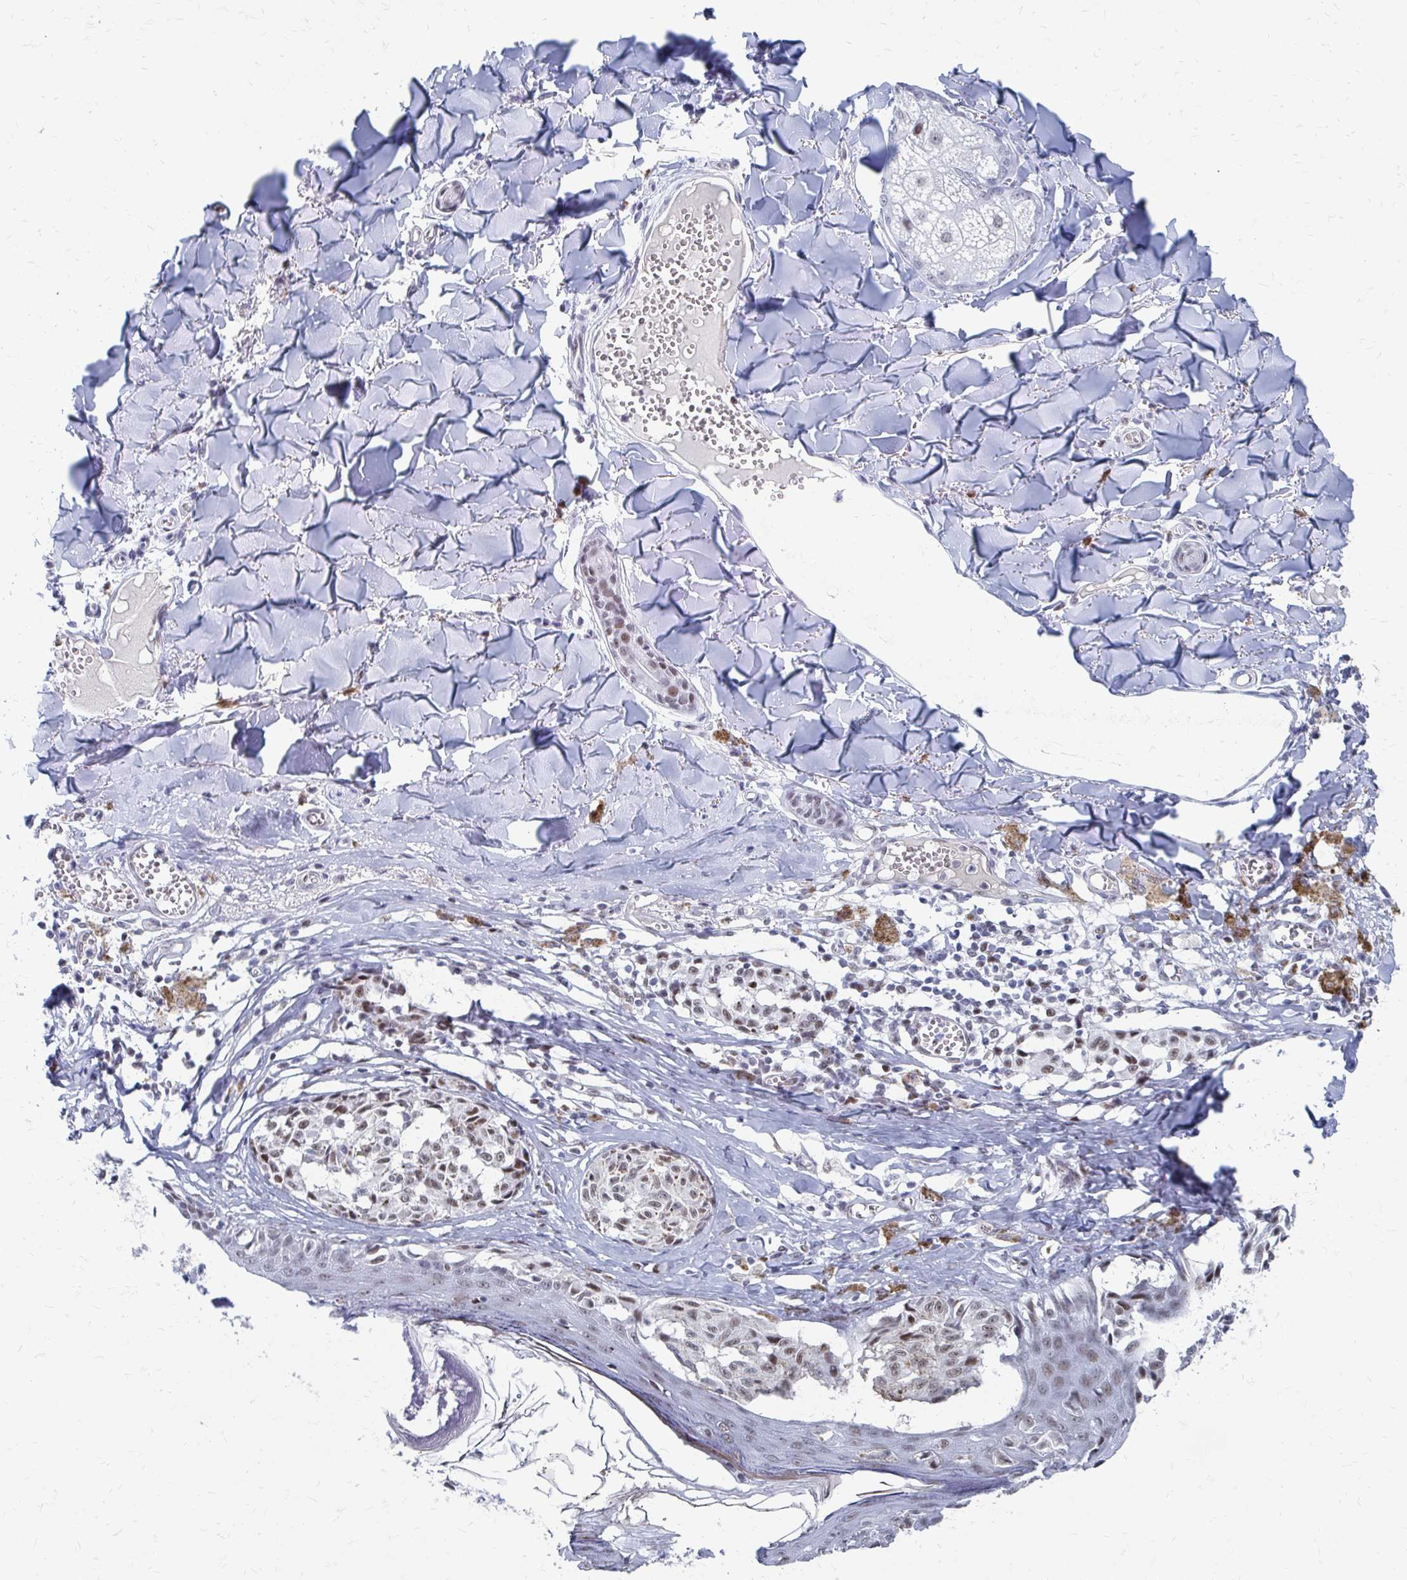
{"staining": {"intensity": "weak", "quantity": "25%-75%", "location": "nuclear"}, "tissue": "melanoma", "cell_type": "Tumor cells", "image_type": "cancer", "snomed": [{"axis": "morphology", "description": "Malignant melanoma, NOS"}, {"axis": "topography", "description": "Skin"}], "caption": "High-magnification brightfield microscopy of melanoma stained with DAB (3,3'-diaminobenzidine) (brown) and counterstained with hematoxylin (blue). tumor cells exhibit weak nuclear expression is appreciated in approximately25%-75% of cells.", "gene": "CDIN1", "patient": {"sex": "female", "age": 43}}